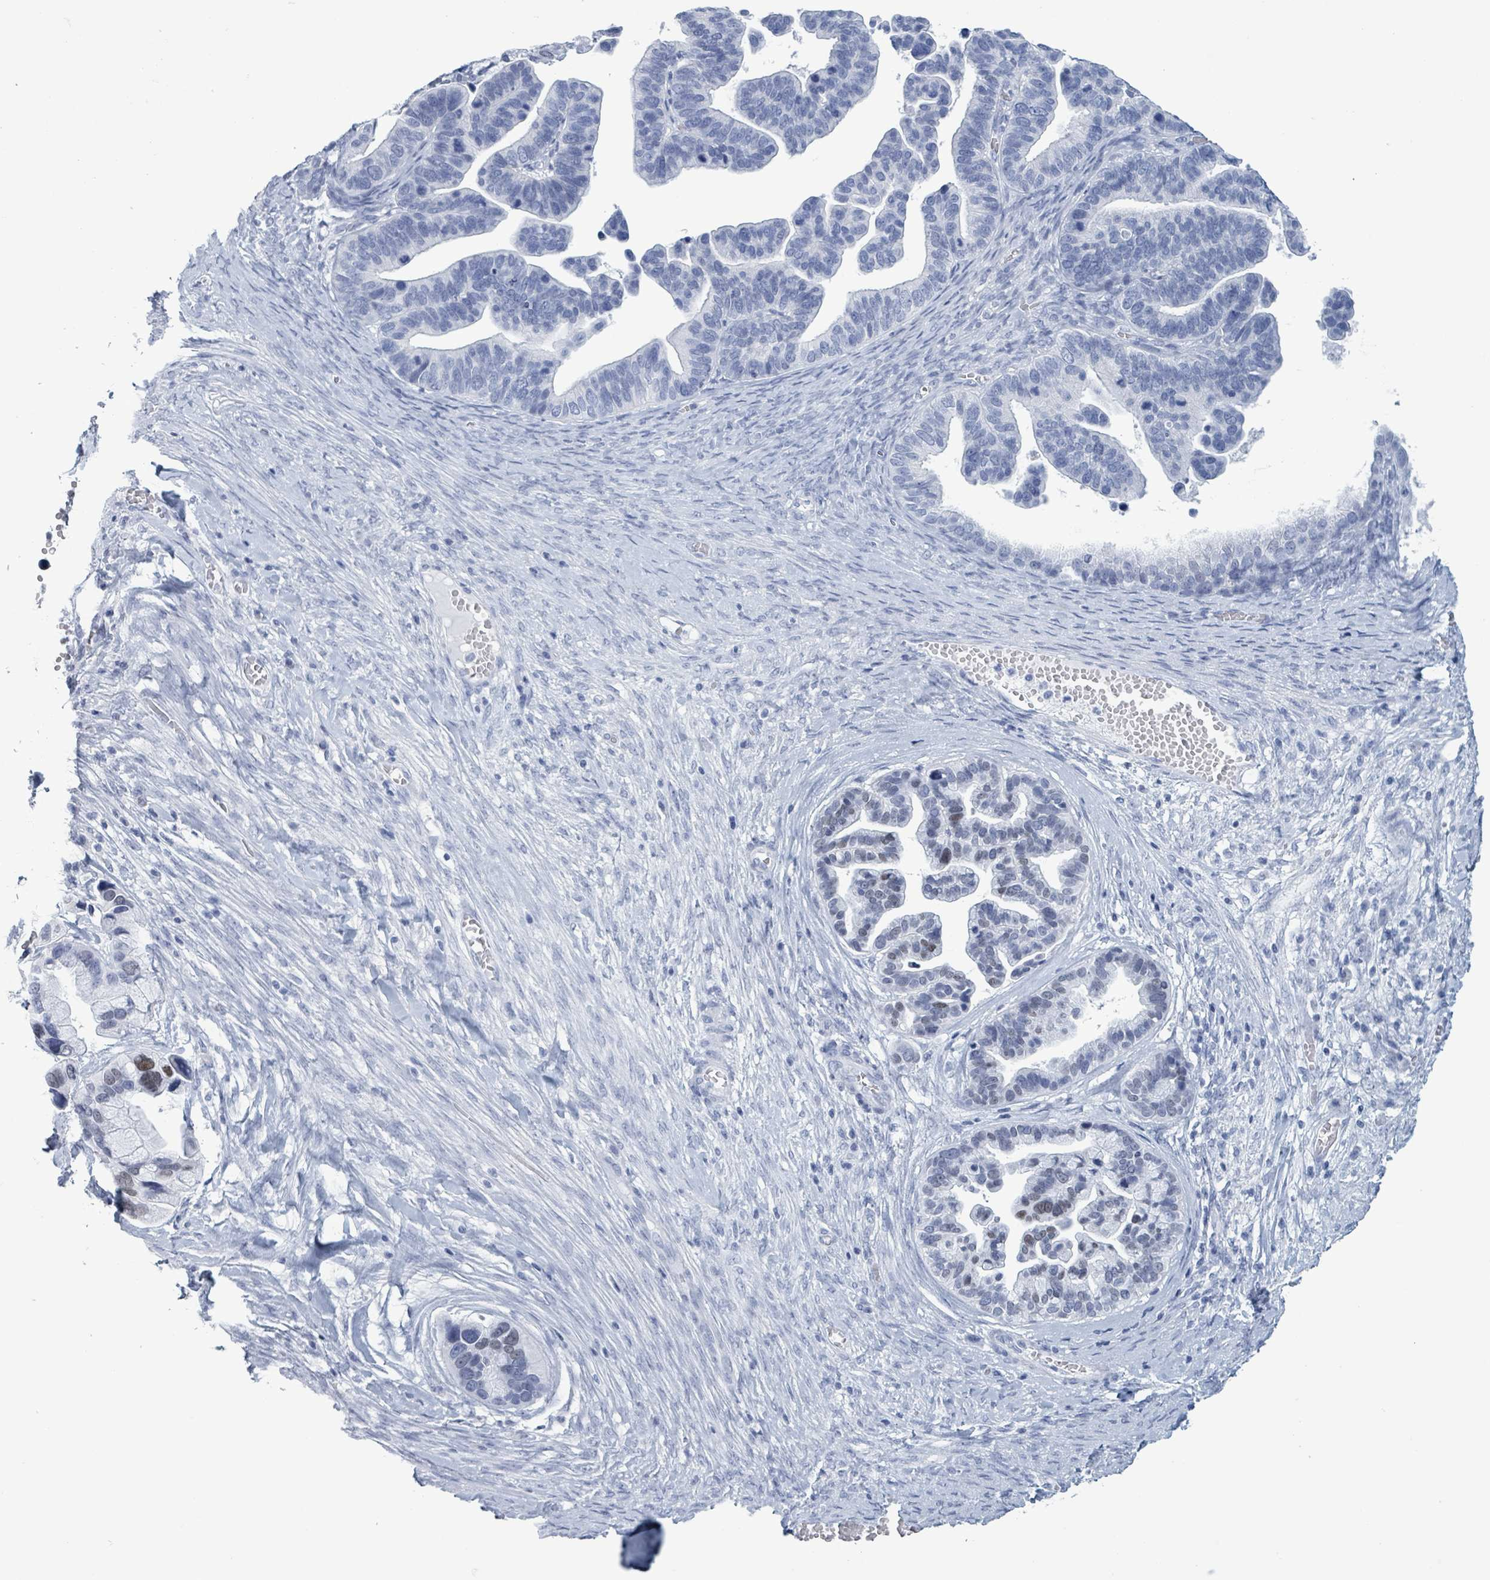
{"staining": {"intensity": "negative", "quantity": "none", "location": "none"}, "tissue": "ovarian cancer", "cell_type": "Tumor cells", "image_type": "cancer", "snomed": [{"axis": "morphology", "description": "Cystadenocarcinoma, serous, NOS"}, {"axis": "topography", "description": "Ovary"}], "caption": "IHC micrograph of neoplastic tissue: ovarian serous cystadenocarcinoma stained with DAB (3,3'-diaminobenzidine) exhibits no significant protein positivity in tumor cells.", "gene": "NKX2-1", "patient": {"sex": "female", "age": 56}}